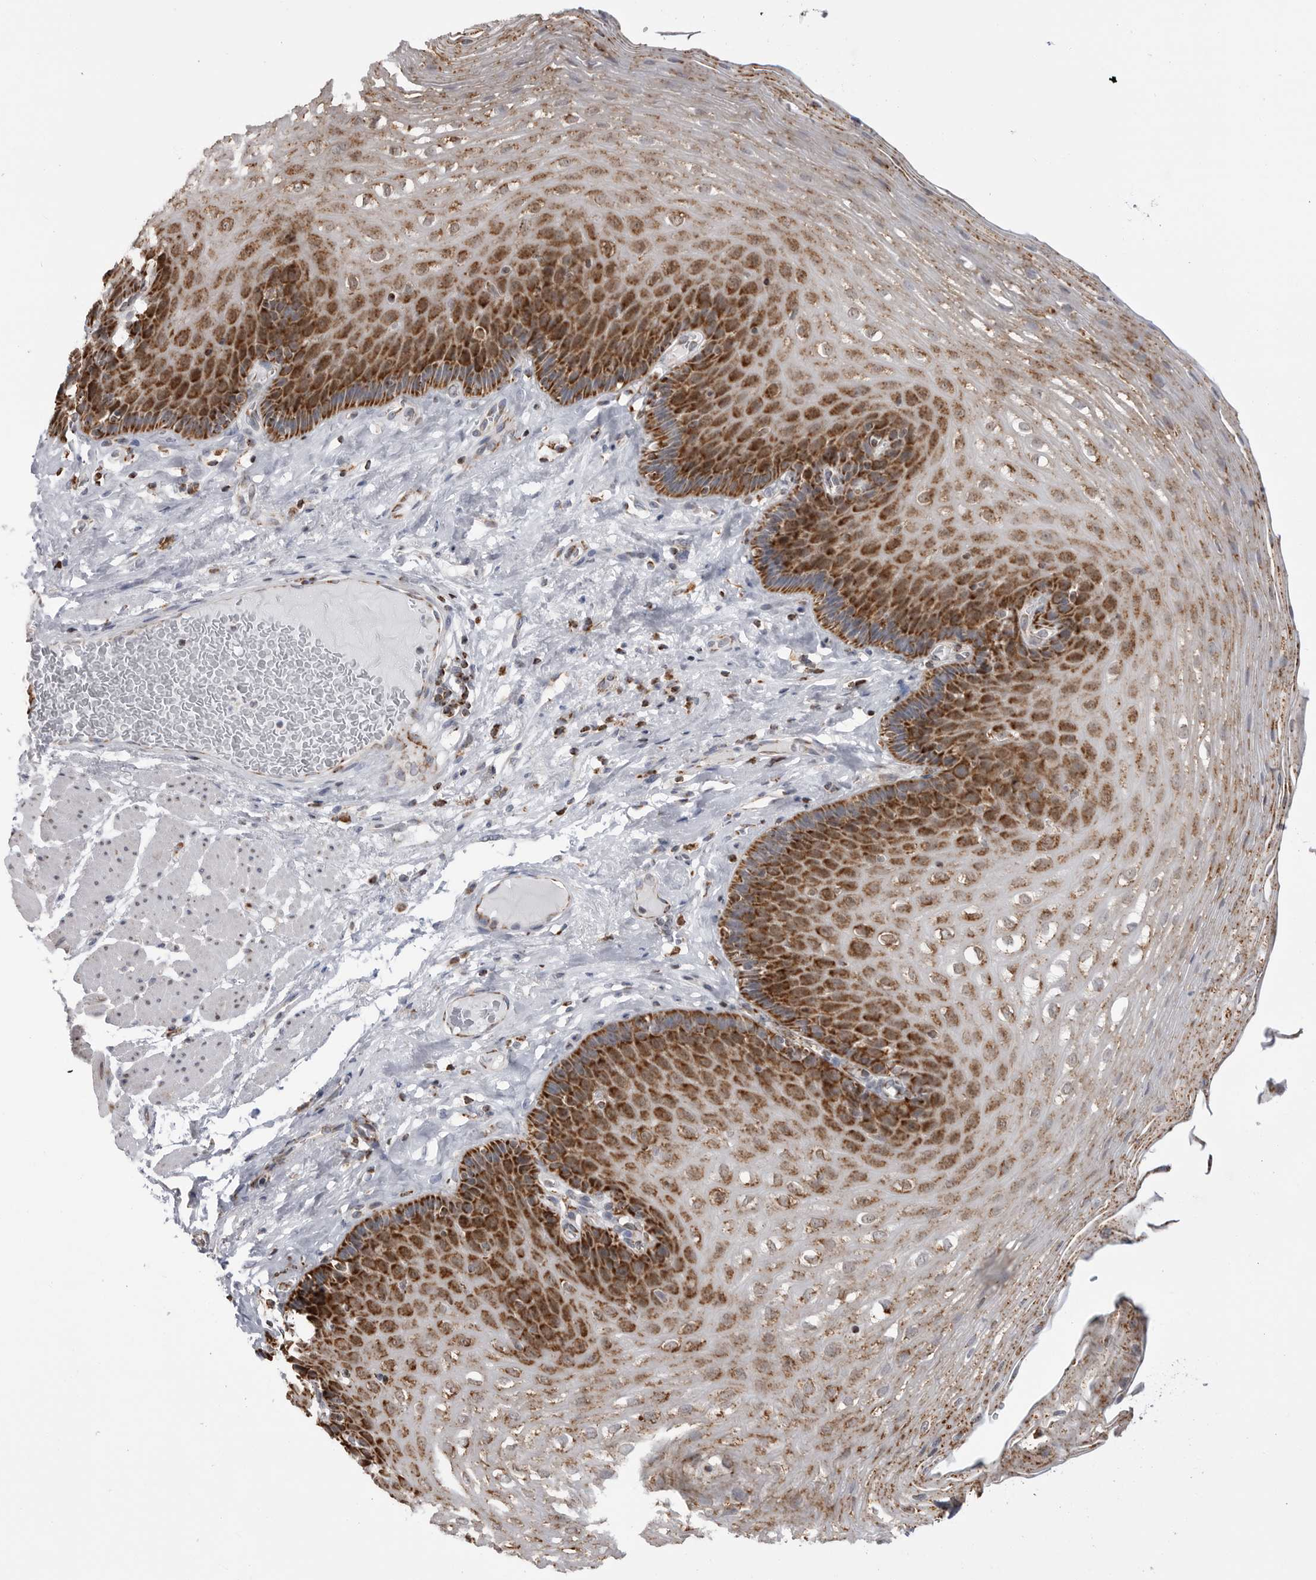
{"staining": {"intensity": "strong", "quantity": ">75%", "location": "cytoplasmic/membranous"}, "tissue": "esophagus", "cell_type": "Squamous epithelial cells", "image_type": "normal", "snomed": [{"axis": "morphology", "description": "Normal tissue, NOS"}, {"axis": "topography", "description": "Esophagus"}], "caption": "Protein analysis of unremarkable esophagus displays strong cytoplasmic/membranous staining in about >75% of squamous epithelial cells.", "gene": "COX5A", "patient": {"sex": "female", "age": 66}}